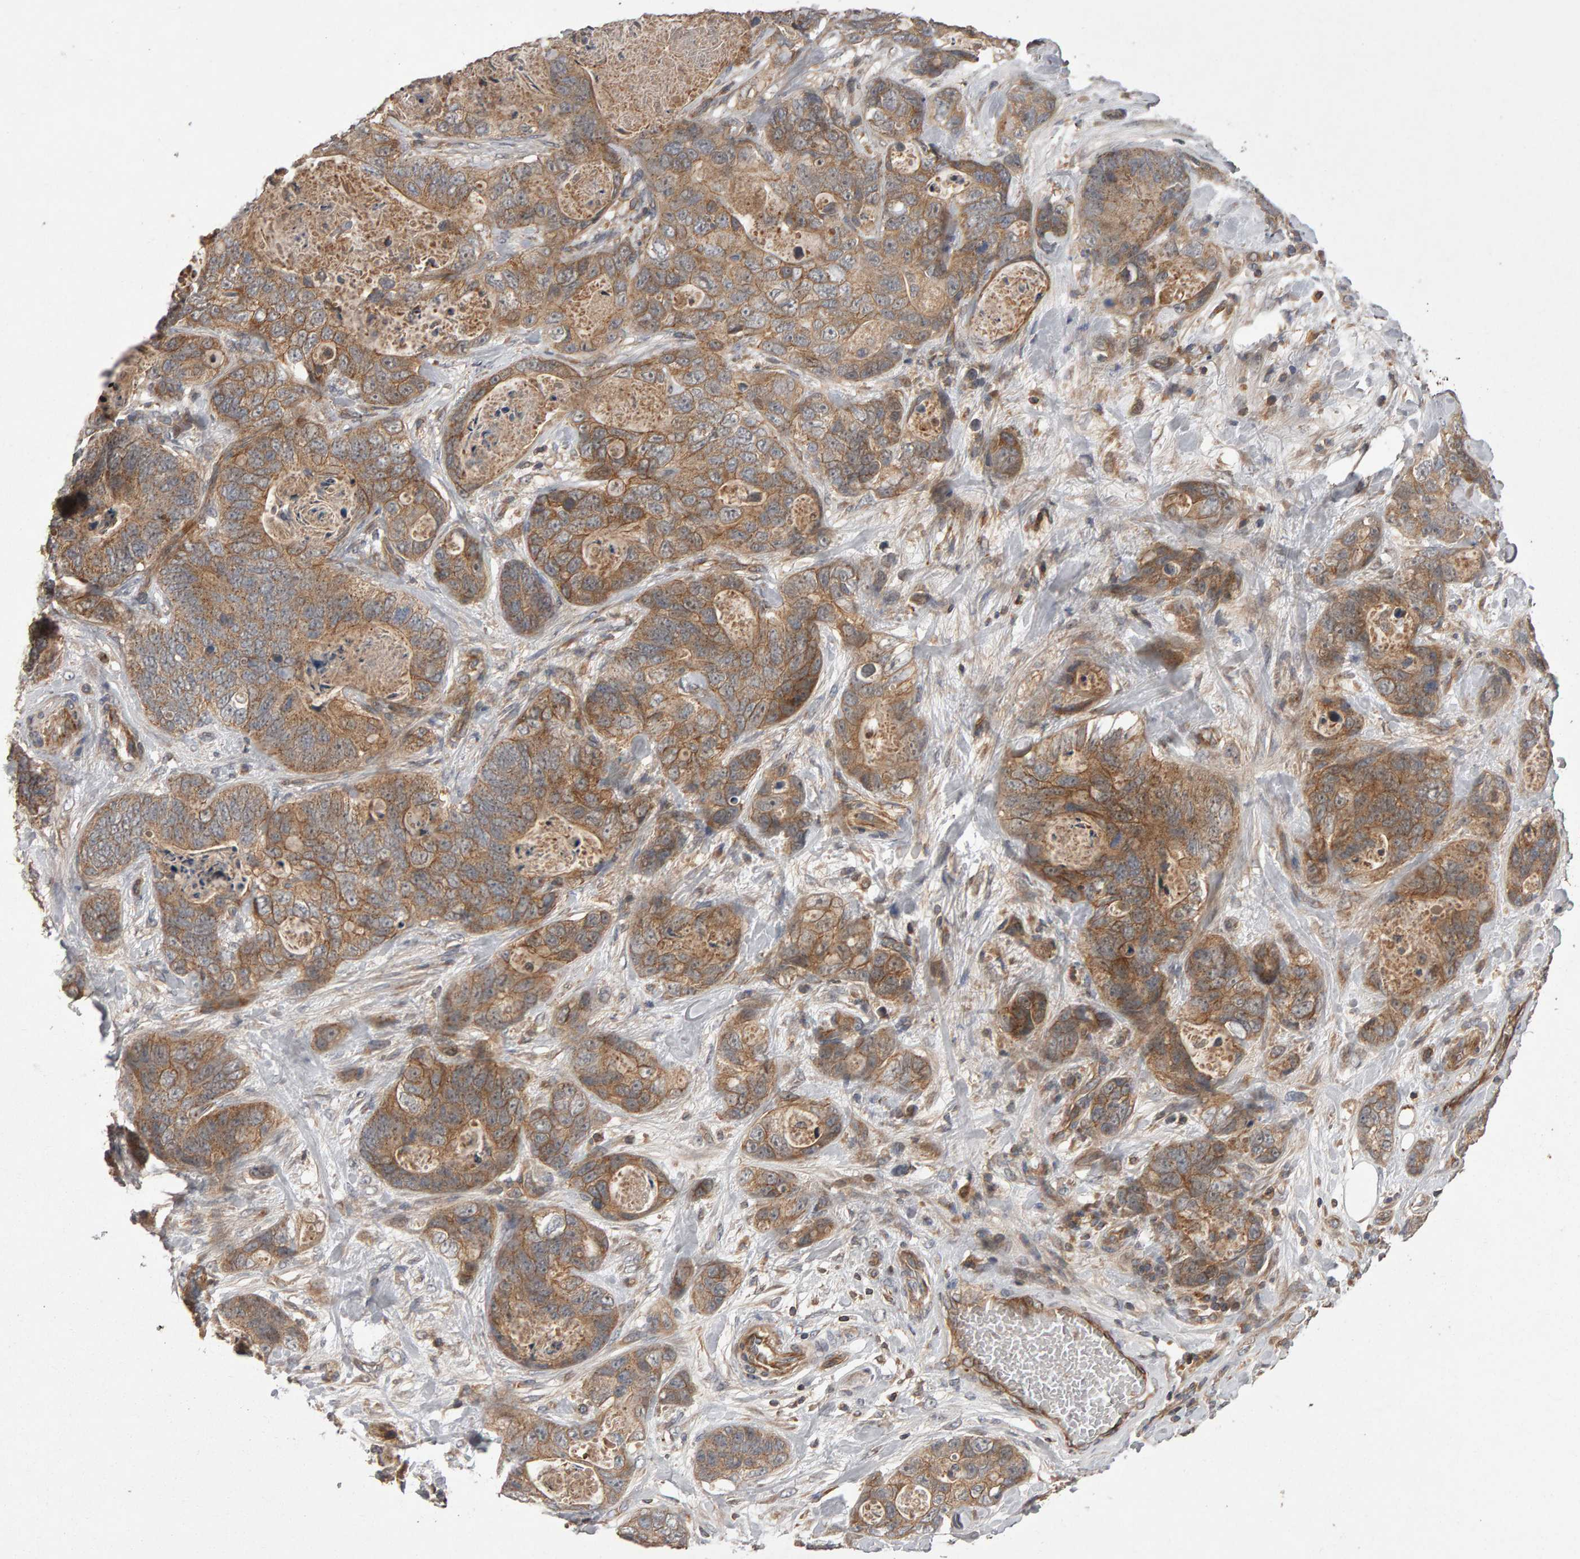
{"staining": {"intensity": "weak", "quantity": ">75%", "location": "cytoplasmic/membranous"}, "tissue": "stomach cancer", "cell_type": "Tumor cells", "image_type": "cancer", "snomed": [{"axis": "morphology", "description": "Normal tissue, NOS"}, {"axis": "morphology", "description": "Adenocarcinoma, NOS"}, {"axis": "topography", "description": "Stomach"}], "caption": "DAB (3,3'-diaminobenzidine) immunohistochemical staining of human adenocarcinoma (stomach) shows weak cytoplasmic/membranous protein positivity in approximately >75% of tumor cells.", "gene": "PGS1", "patient": {"sex": "female", "age": 89}}